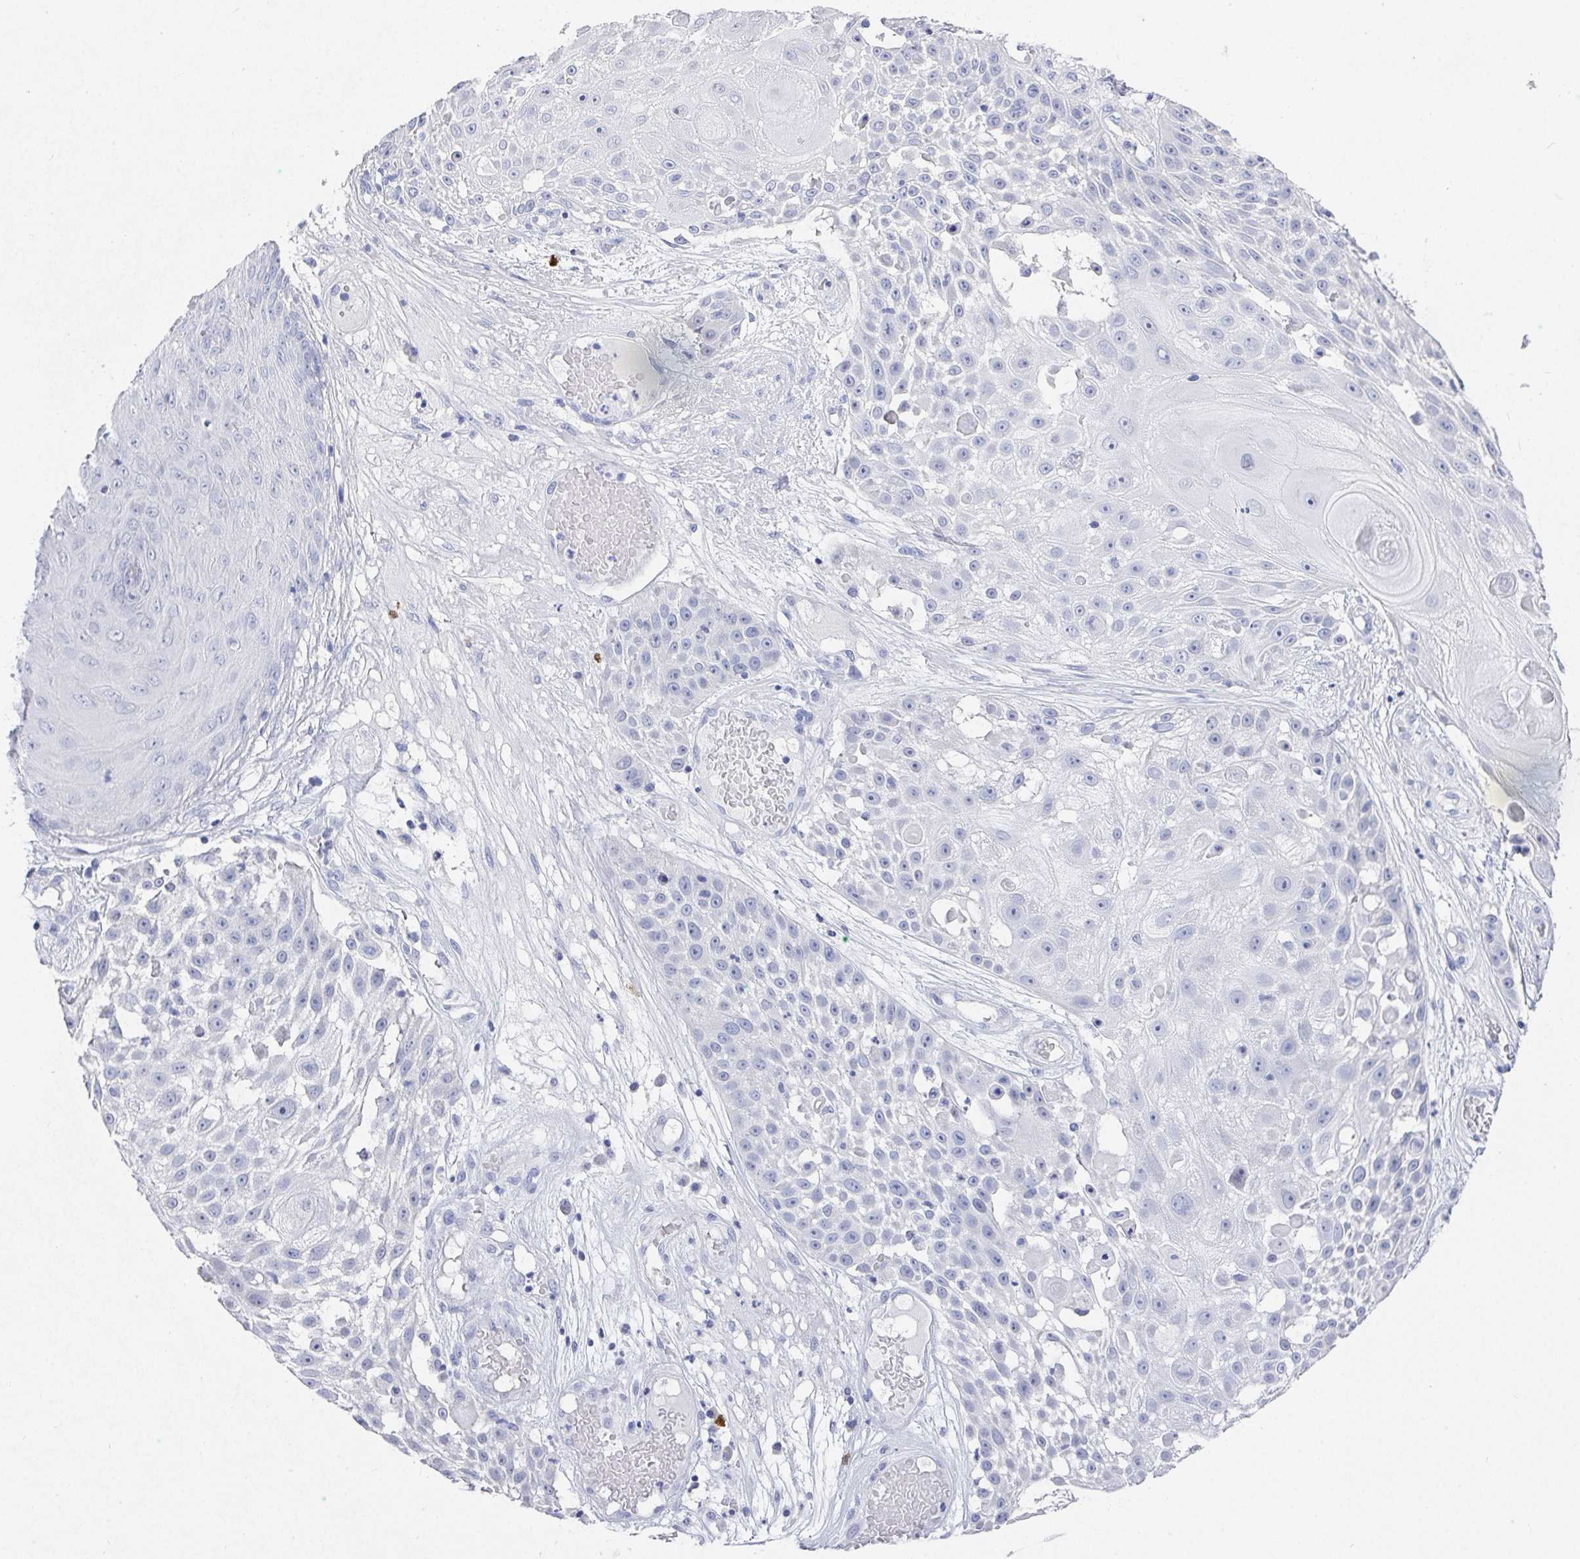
{"staining": {"intensity": "negative", "quantity": "none", "location": "none"}, "tissue": "skin cancer", "cell_type": "Tumor cells", "image_type": "cancer", "snomed": [{"axis": "morphology", "description": "Squamous cell carcinoma, NOS"}, {"axis": "topography", "description": "Skin"}], "caption": "Immunohistochemistry (IHC) micrograph of skin cancer stained for a protein (brown), which shows no expression in tumor cells. (DAB (3,3'-diaminobenzidine) IHC with hematoxylin counter stain).", "gene": "GRIA1", "patient": {"sex": "female", "age": 86}}